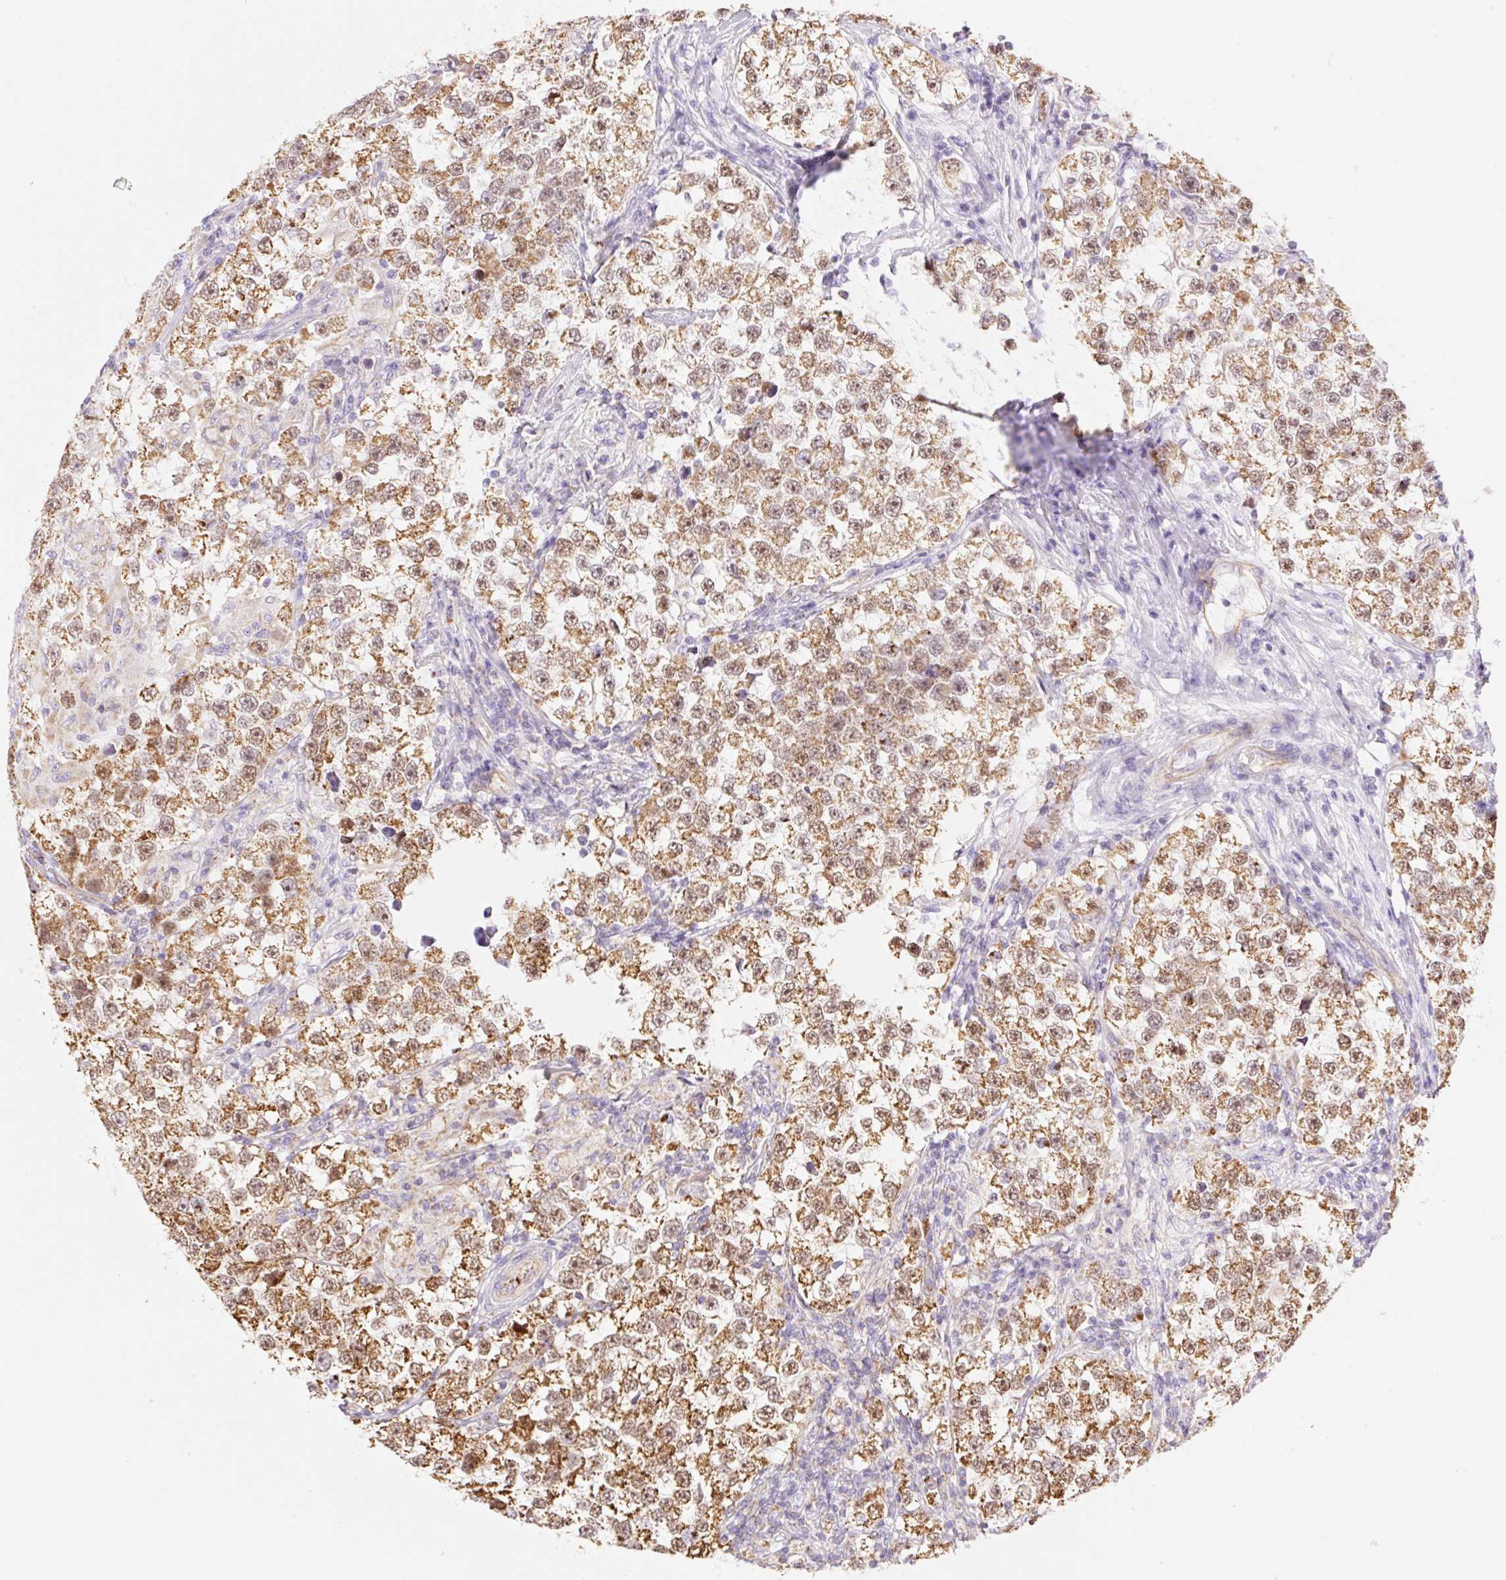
{"staining": {"intensity": "moderate", "quantity": ">75%", "location": "cytoplasmic/membranous,nuclear"}, "tissue": "testis cancer", "cell_type": "Tumor cells", "image_type": "cancer", "snomed": [{"axis": "morphology", "description": "Seminoma, NOS"}, {"axis": "topography", "description": "Testis"}], "caption": "IHC histopathology image of human testis cancer (seminoma) stained for a protein (brown), which demonstrates medium levels of moderate cytoplasmic/membranous and nuclear staining in approximately >75% of tumor cells.", "gene": "ESAM", "patient": {"sex": "male", "age": 46}}